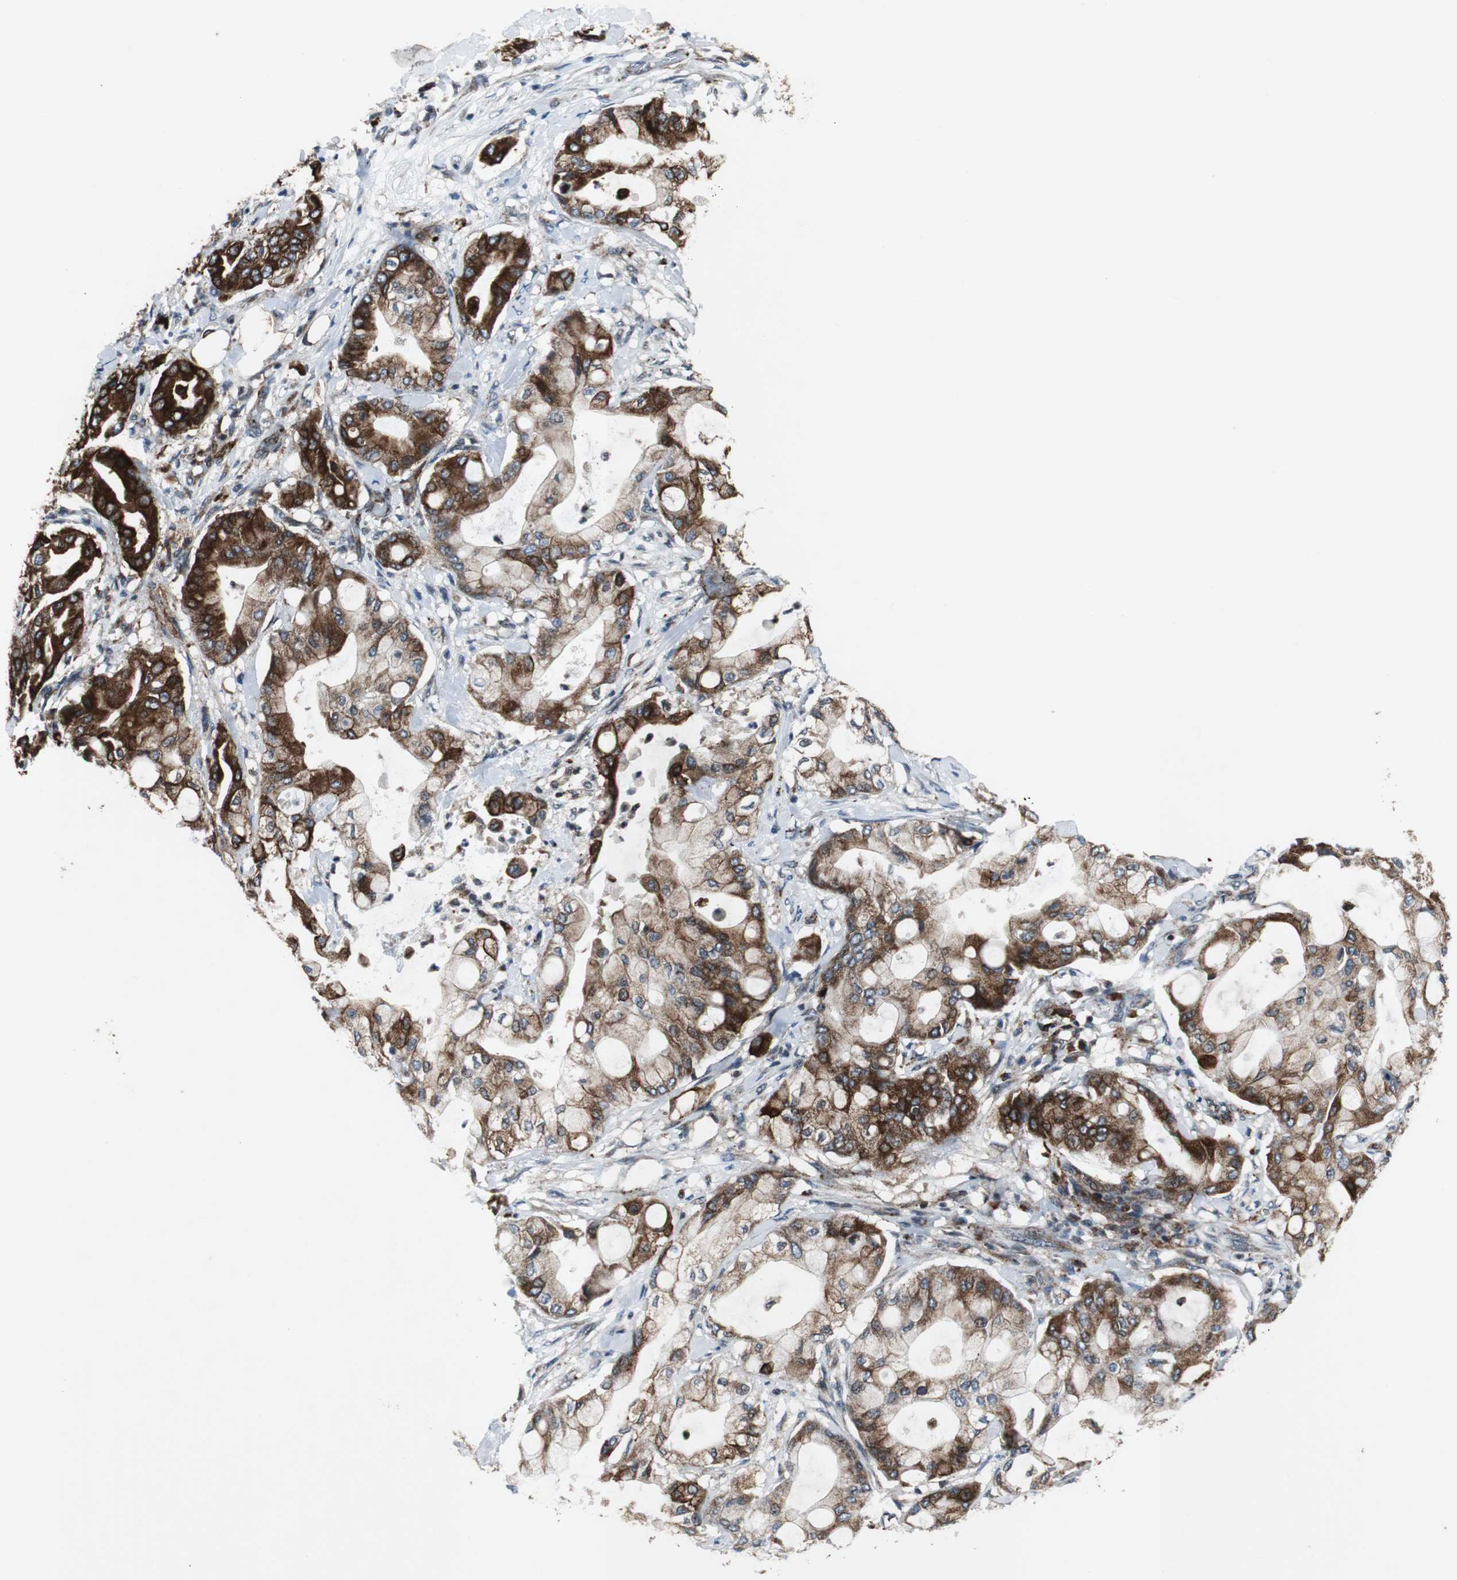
{"staining": {"intensity": "strong", "quantity": ">75%", "location": "cytoplasmic/membranous"}, "tissue": "pancreatic cancer", "cell_type": "Tumor cells", "image_type": "cancer", "snomed": [{"axis": "morphology", "description": "Adenocarcinoma, NOS"}, {"axis": "morphology", "description": "Adenocarcinoma, metastatic, NOS"}, {"axis": "topography", "description": "Lymph node"}, {"axis": "topography", "description": "Pancreas"}, {"axis": "topography", "description": "Duodenum"}], "caption": "Strong cytoplasmic/membranous expression is present in approximately >75% of tumor cells in pancreatic cancer (adenocarcinoma).", "gene": "TUBA4A", "patient": {"sex": "female", "age": 64}}